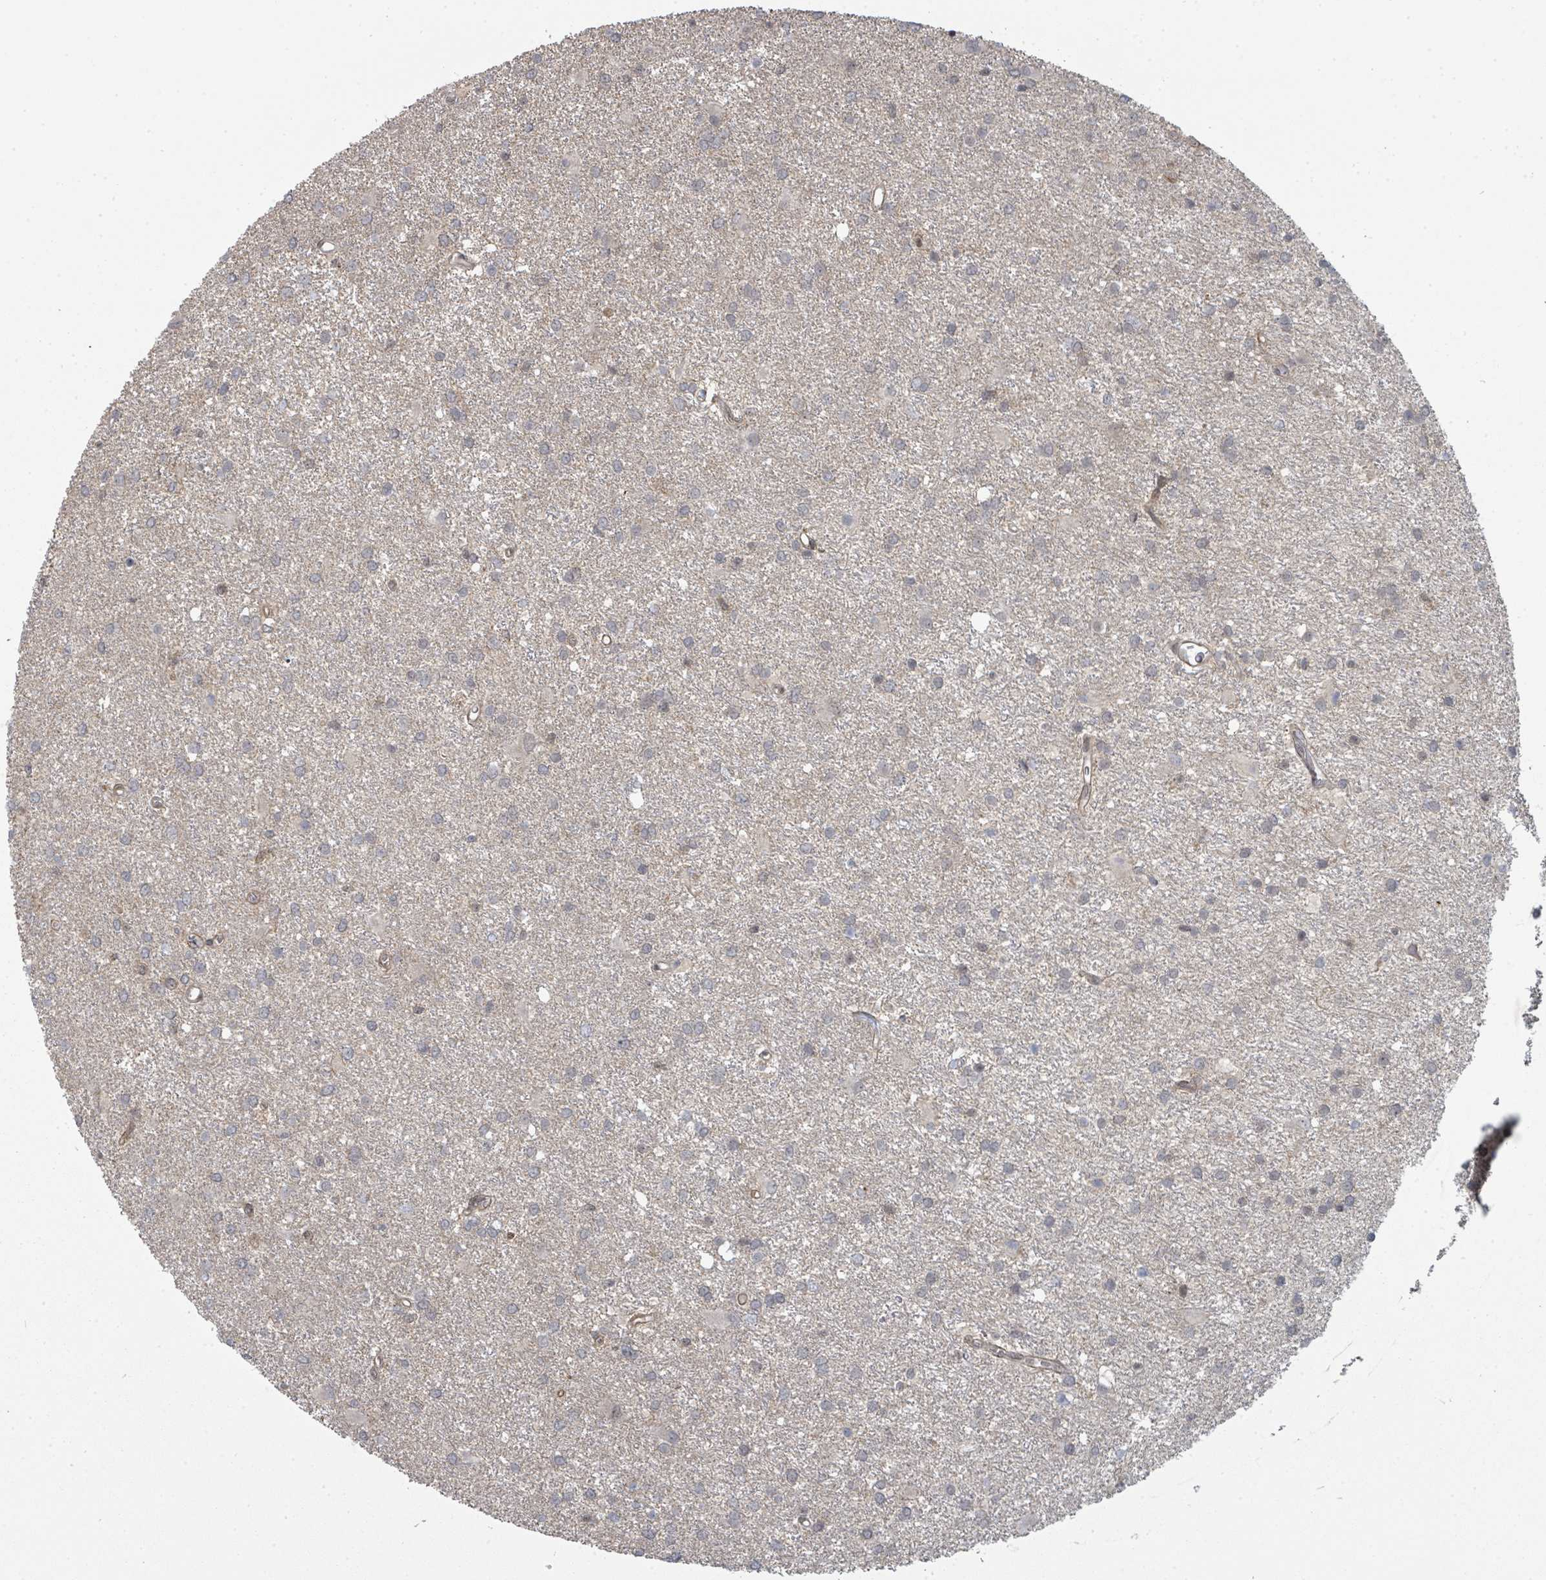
{"staining": {"intensity": "negative", "quantity": "none", "location": "none"}, "tissue": "glioma", "cell_type": "Tumor cells", "image_type": "cancer", "snomed": [{"axis": "morphology", "description": "Glioma, malignant, High grade"}, {"axis": "topography", "description": "Brain"}], "caption": "Tumor cells are negative for brown protein staining in glioma. The staining is performed using DAB brown chromogen with nuclei counter-stained in using hematoxylin.", "gene": "PSMG2", "patient": {"sex": "female", "age": 50}}